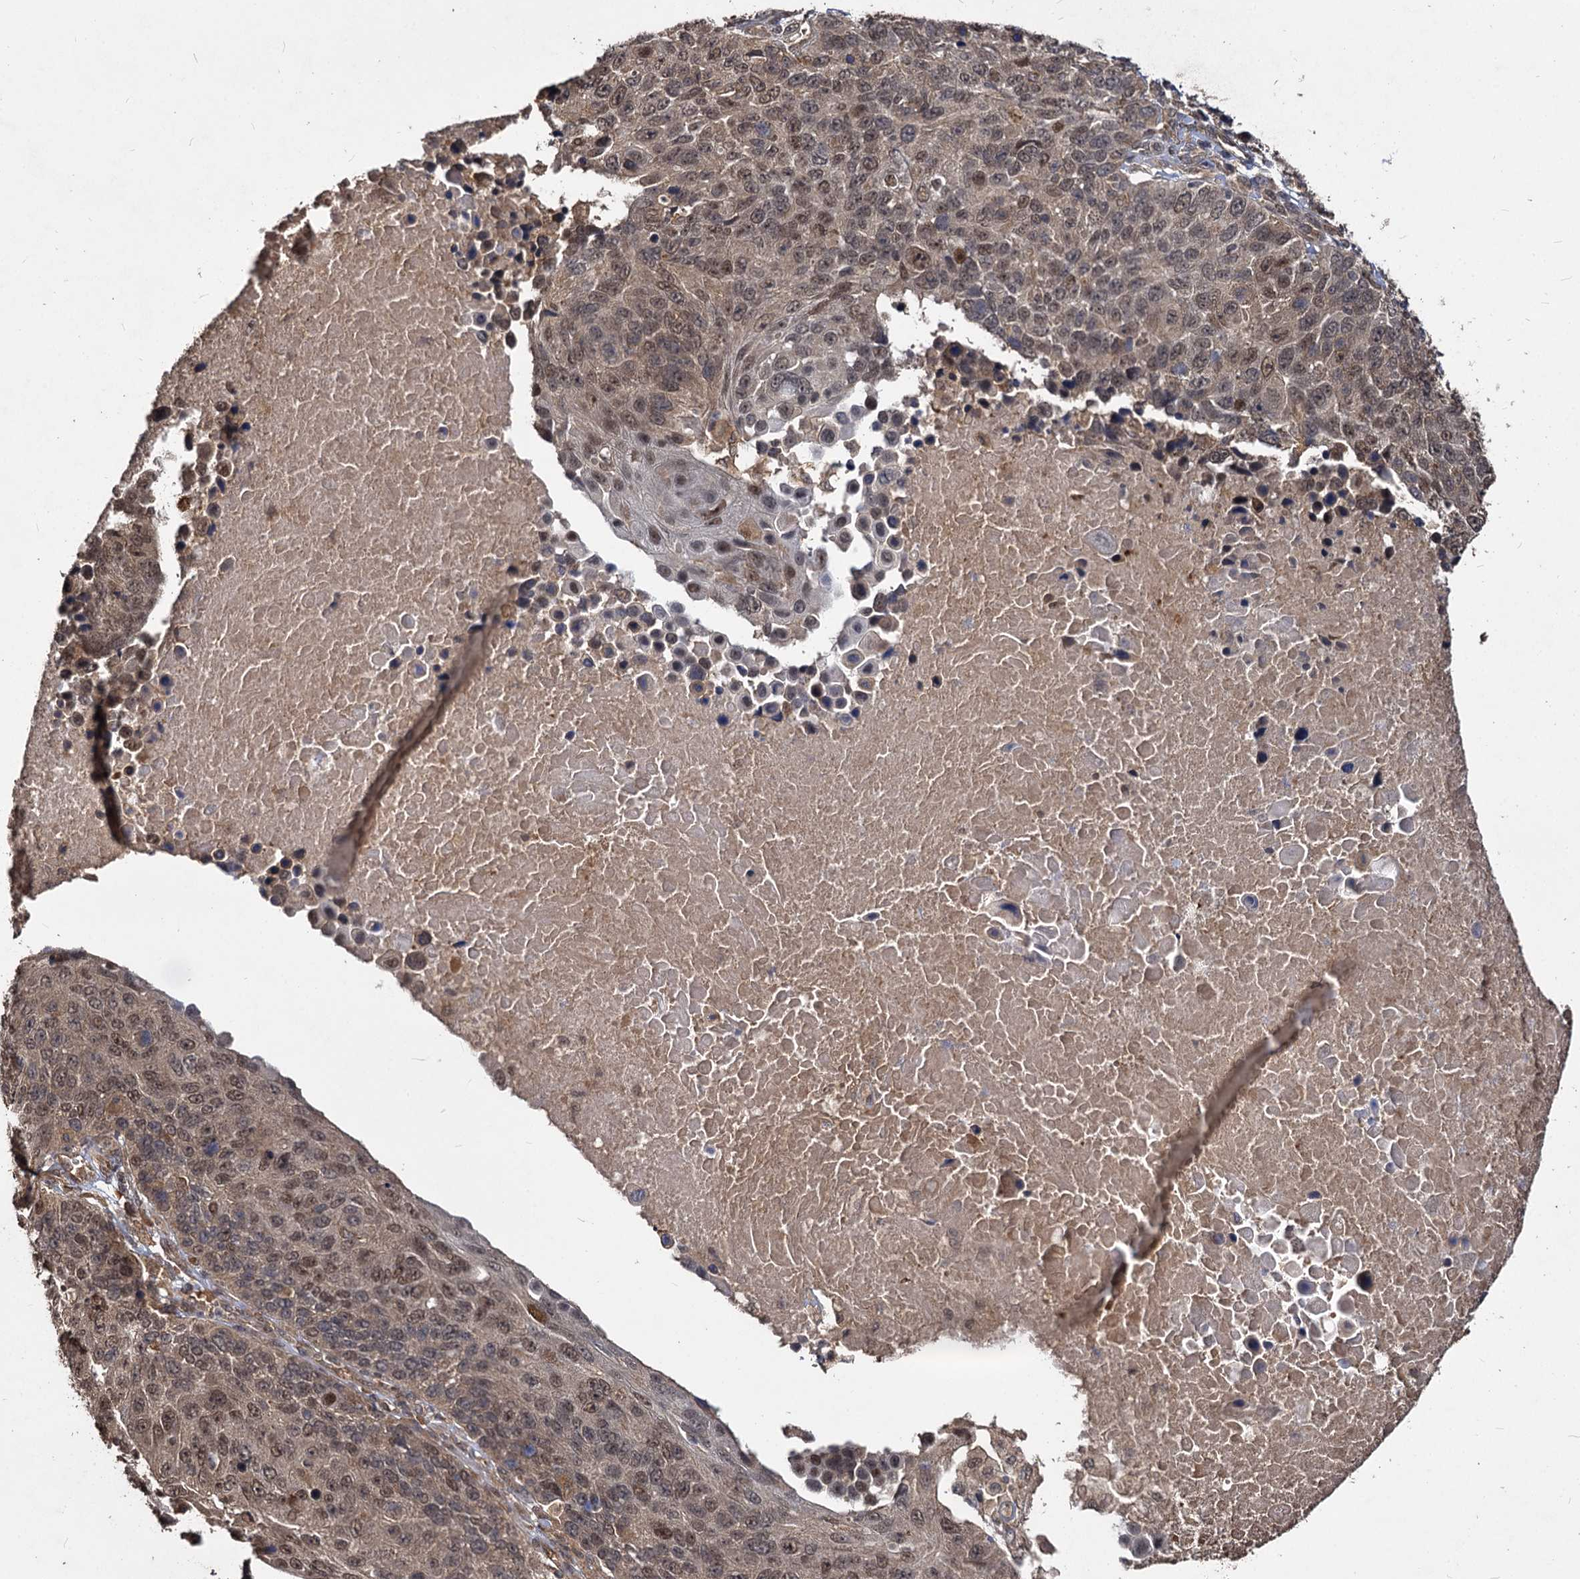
{"staining": {"intensity": "moderate", "quantity": "25%-75%", "location": "nuclear"}, "tissue": "lung cancer", "cell_type": "Tumor cells", "image_type": "cancer", "snomed": [{"axis": "morphology", "description": "Normal tissue, NOS"}, {"axis": "morphology", "description": "Squamous cell carcinoma, NOS"}, {"axis": "topography", "description": "Lymph node"}, {"axis": "topography", "description": "Lung"}], "caption": "DAB (3,3'-diaminobenzidine) immunohistochemical staining of lung cancer (squamous cell carcinoma) shows moderate nuclear protein staining in about 25%-75% of tumor cells.", "gene": "VPS51", "patient": {"sex": "male", "age": 66}}